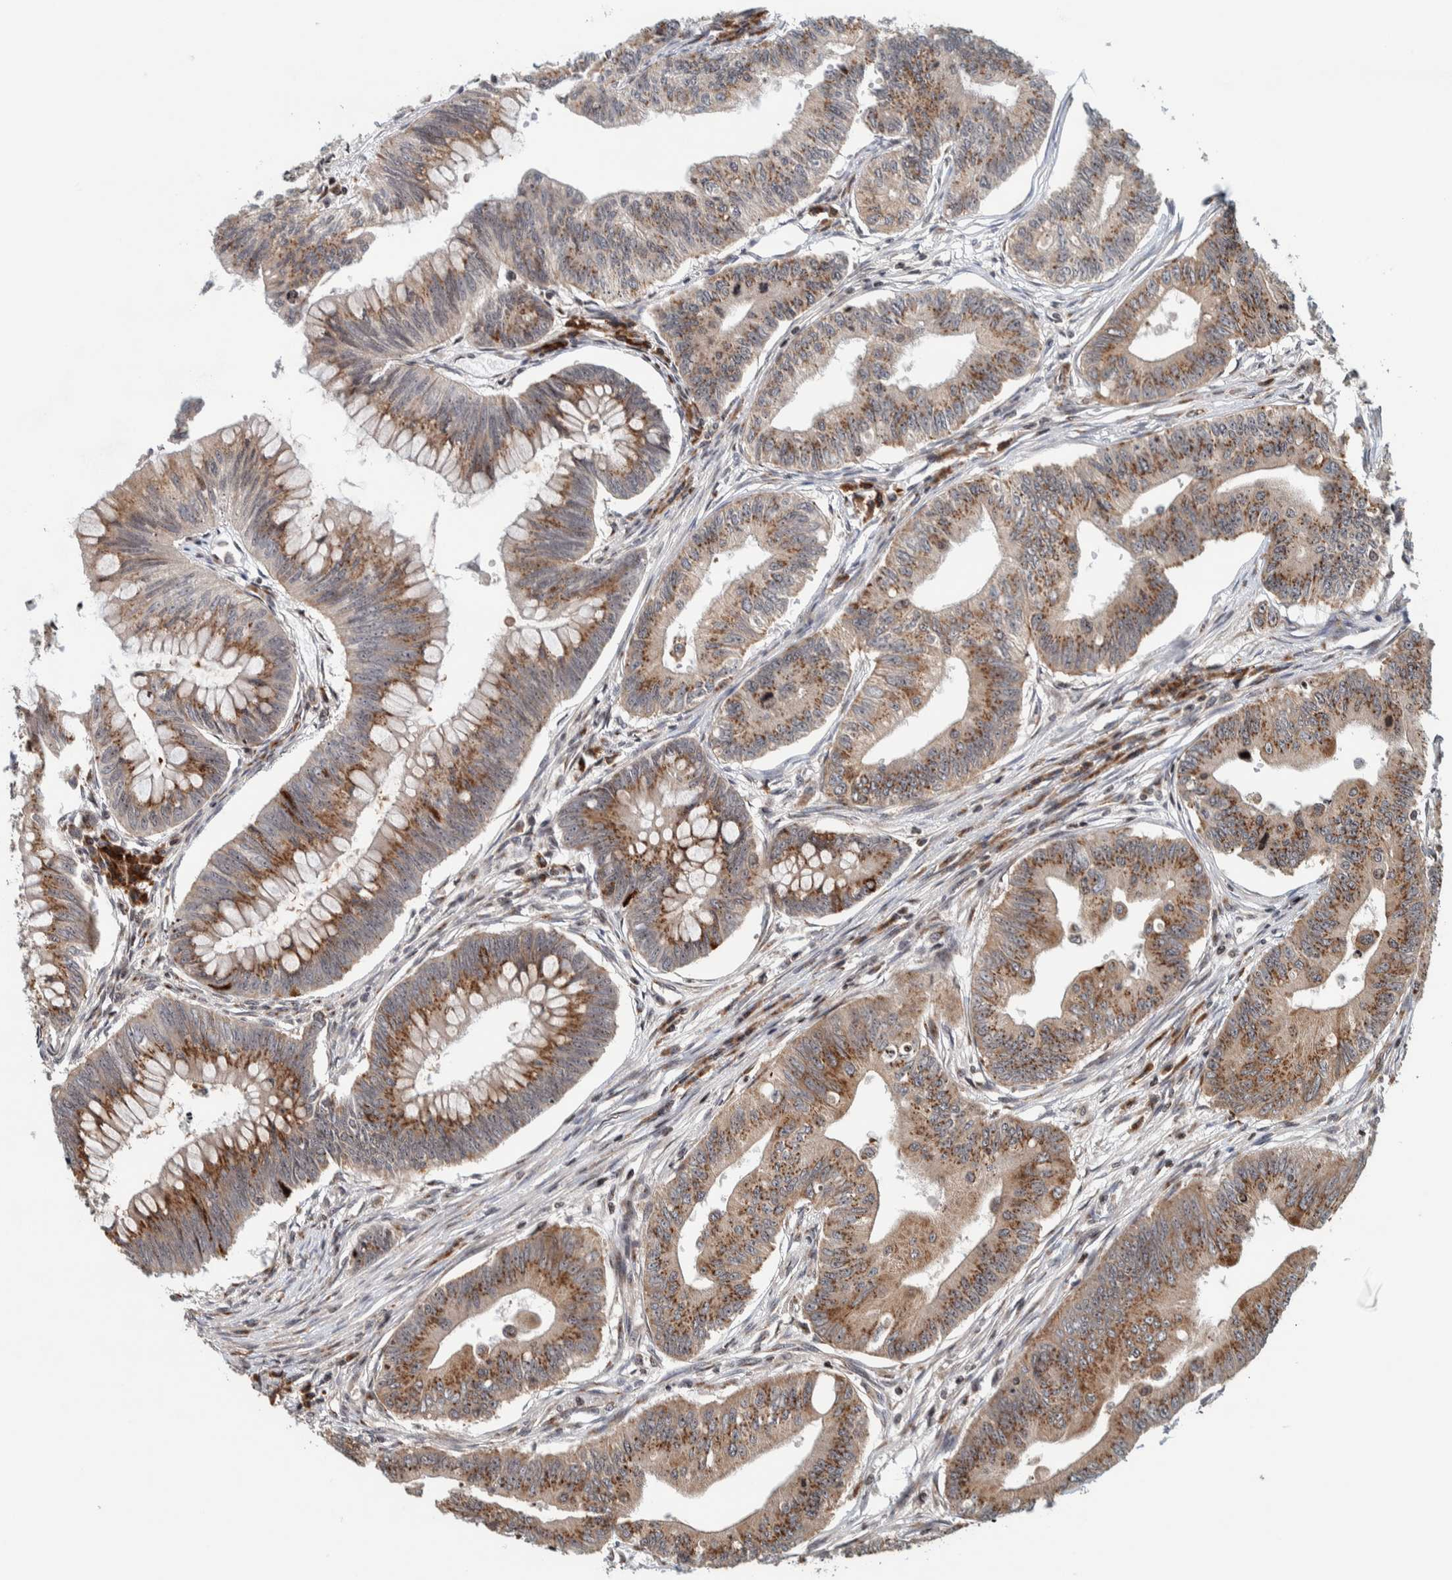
{"staining": {"intensity": "moderate", "quantity": ">75%", "location": "cytoplasmic/membranous,nuclear"}, "tissue": "colorectal cancer", "cell_type": "Tumor cells", "image_type": "cancer", "snomed": [{"axis": "morphology", "description": "Adenoma, NOS"}, {"axis": "morphology", "description": "Adenocarcinoma, NOS"}, {"axis": "topography", "description": "Colon"}], "caption": "Immunohistochemical staining of human colorectal adenocarcinoma exhibits medium levels of moderate cytoplasmic/membranous and nuclear staining in about >75% of tumor cells.", "gene": "CCDC182", "patient": {"sex": "male", "age": 79}}